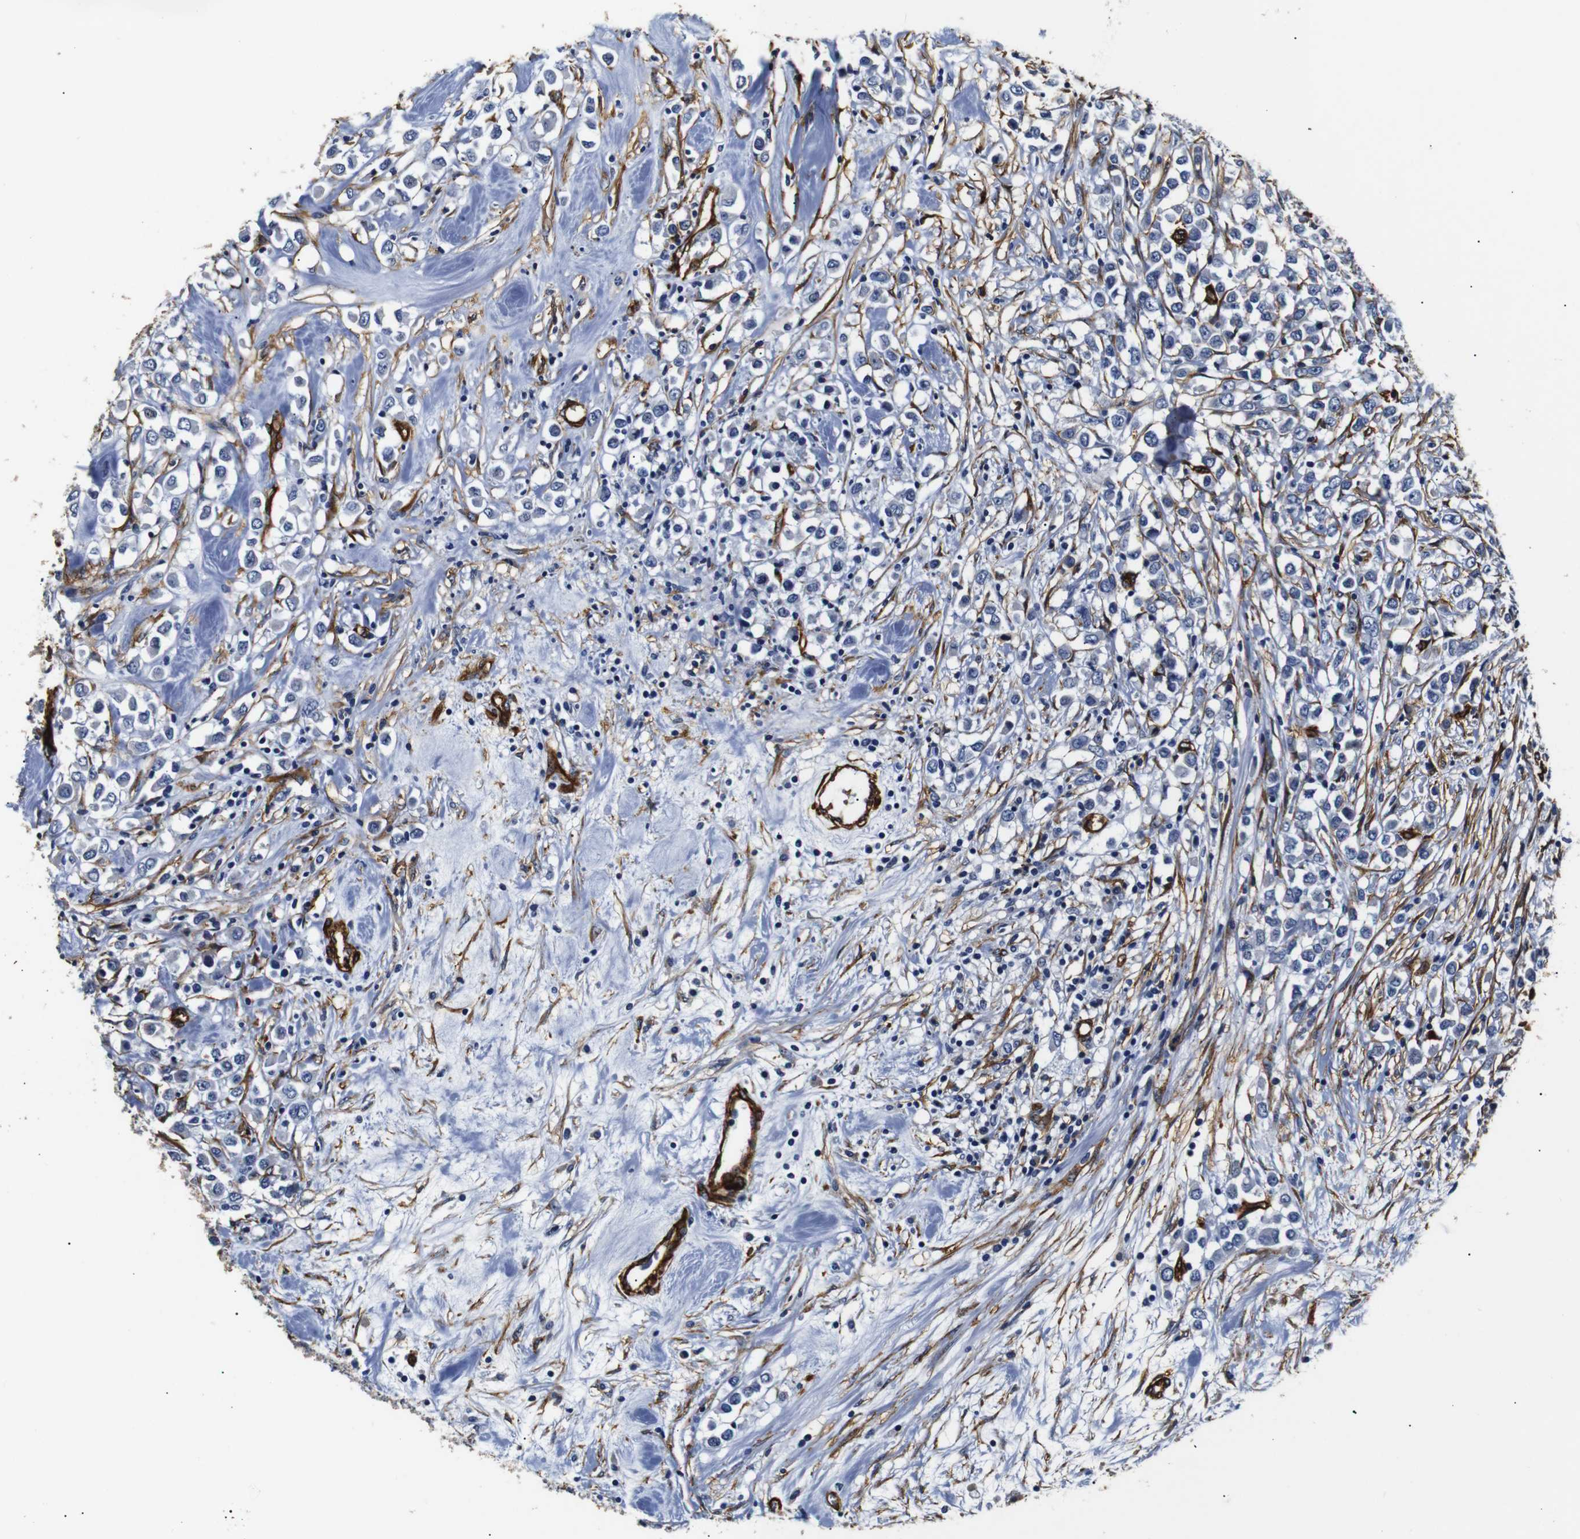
{"staining": {"intensity": "negative", "quantity": "none", "location": "none"}, "tissue": "breast cancer", "cell_type": "Tumor cells", "image_type": "cancer", "snomed": [{"axis": "morphology", "description": "Duct carcinoma"}, {"axis": "topography", "description": "Breast"}], "caption": "DAB (3,3'-diaminobenzidine) immunohistochemical staining of breast cancer displays no significant positivity in tumor cells. (Immunohistochemistry (ihc), brightfield microscopy, high magnification).", "gene": "CAV2", "patient": {"sex": "female", "age": 61}}